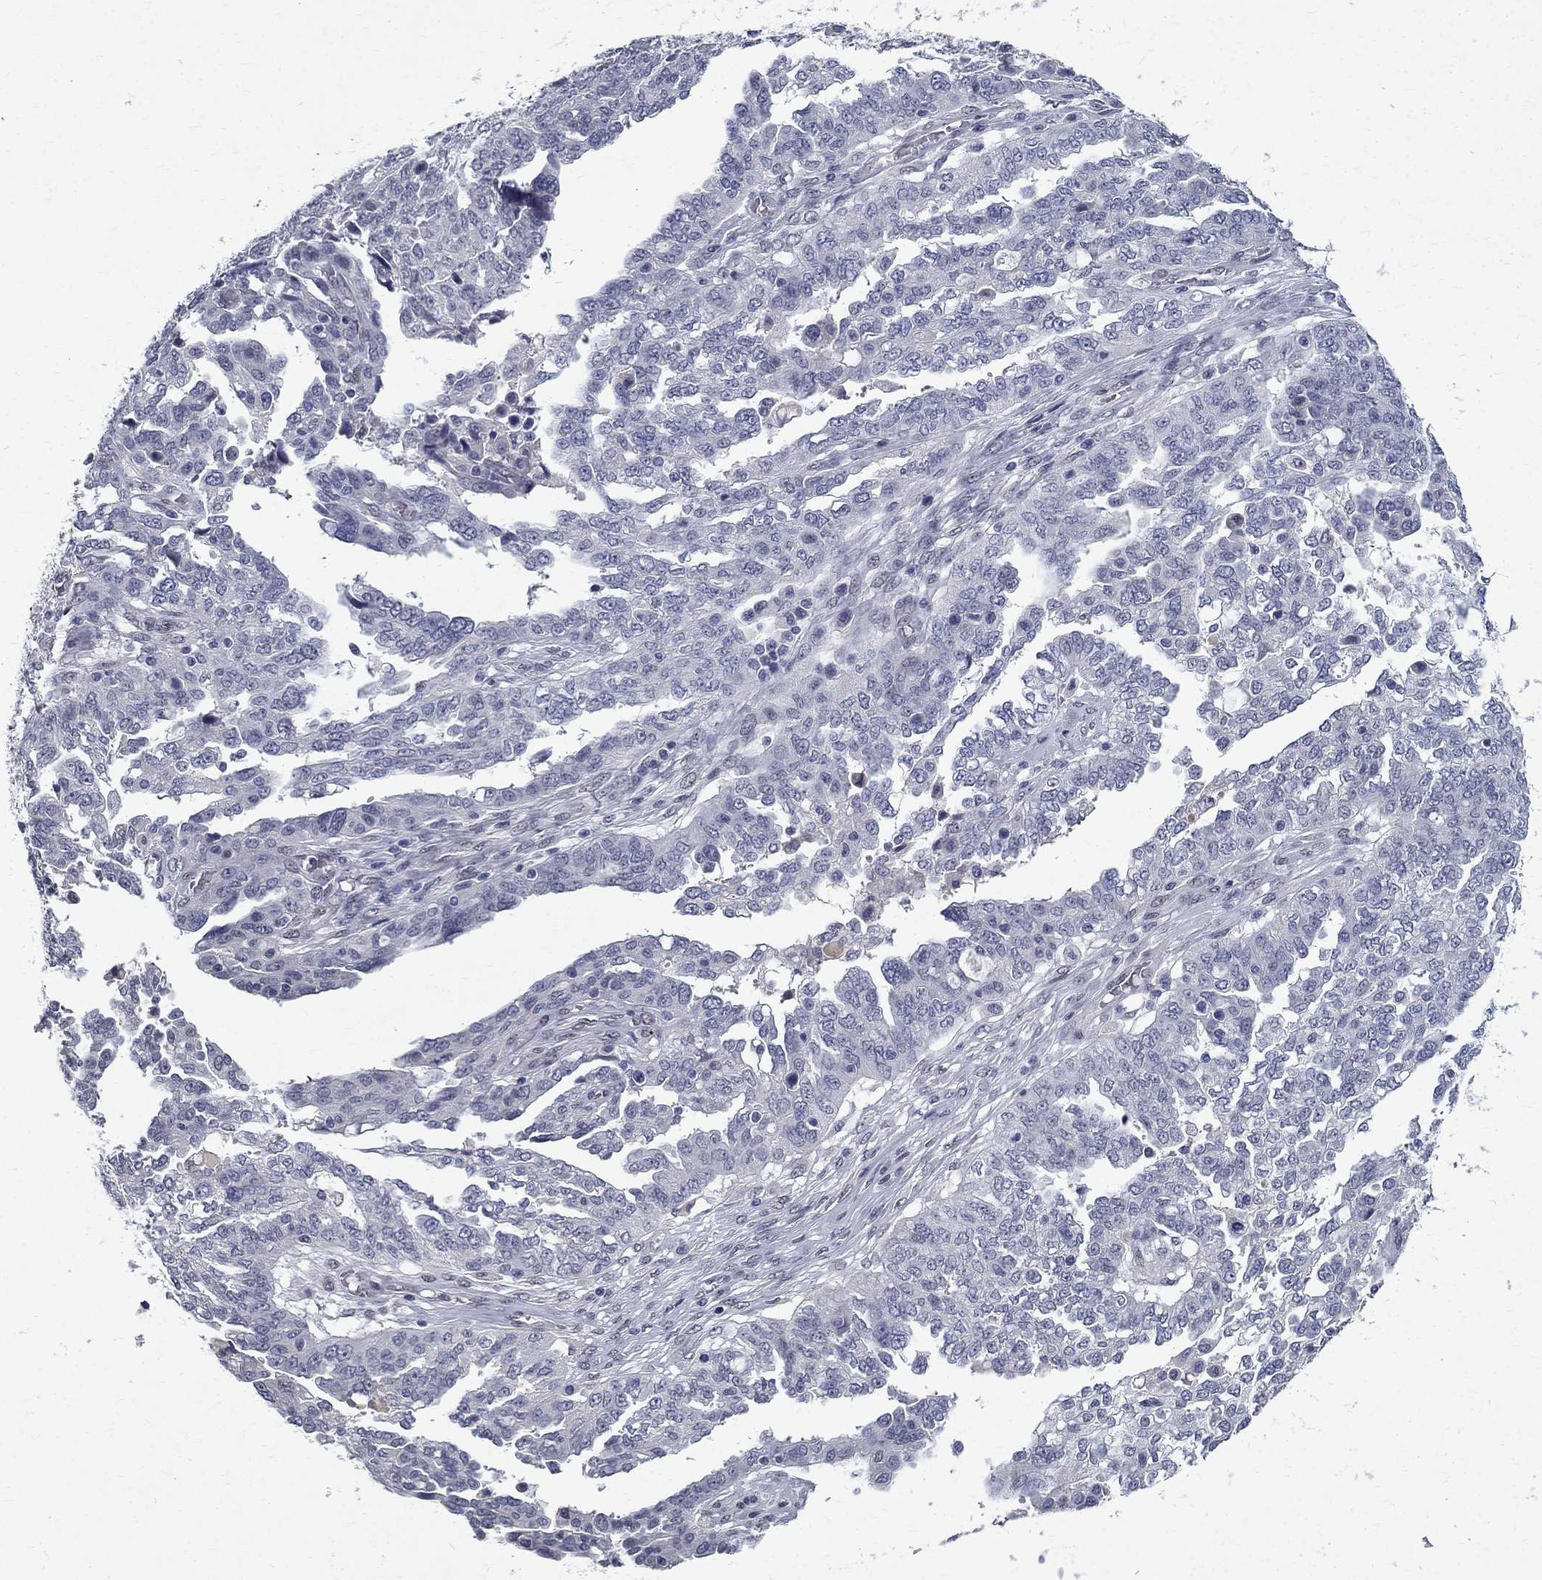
{"staining": {"intensity": "negative", "quantity": "none", "location": "none"}, "tissue": "ovarian cancer", "cell_type": "Tumor cells", "image_type": "cancer", "snomed": [{"axis": "morphology", "description": "Cystadenocarcinoma, serous, NOS"}, {"axis": "topography", "description": "Ovary"}], "caption": "Immunohistochemistry (IHC) photomicrograph of ovarian serous cystadenocarcinoma stained for a protein (brown), which reveals no positivity in tumor cells.", "gene": "RBFOX1", "patient": {"sex": "female", "age": 67}}